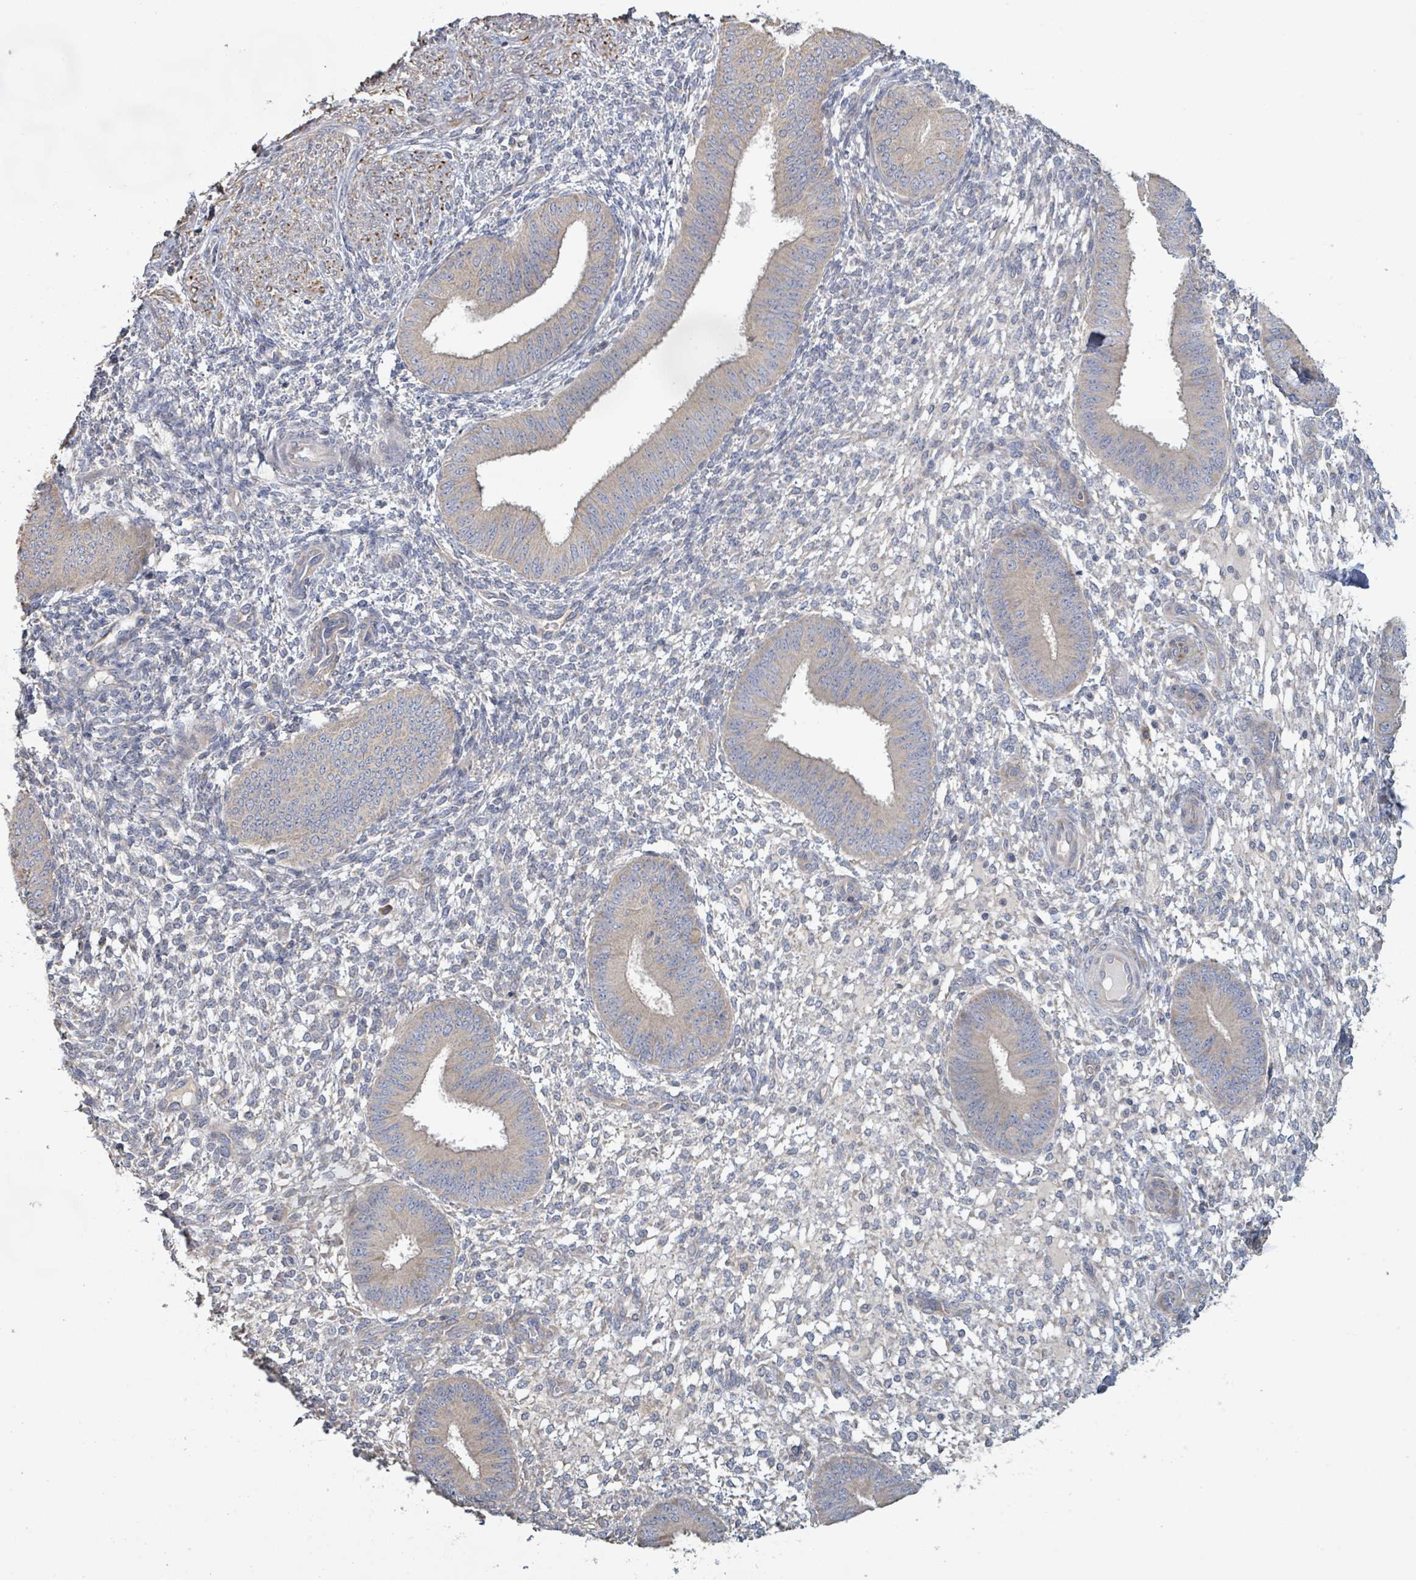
{"staining": {"intensity": "negative", "quantity": "none", "location": "none"}, "tissue": "endometrium", "cell_type": "Cells in endometrial stroma", "image_type": "normal", "snomed": [{"axis": "morphology", "description": "Normal tissue, NOS"}, {"axis": "topography", "description": "Endometrium"}], "caption": "Protein analysis of unremarkable endometrium shows no significant positivity in cells in endometrial stroma. The staining is performed using DAB (3,3'-diaminobenzidine) brown chromogen with nuclei counter-stained in using hematoxylin.", "gene": "KCNS2", "patient": {"sex": "female", "age": 49}}